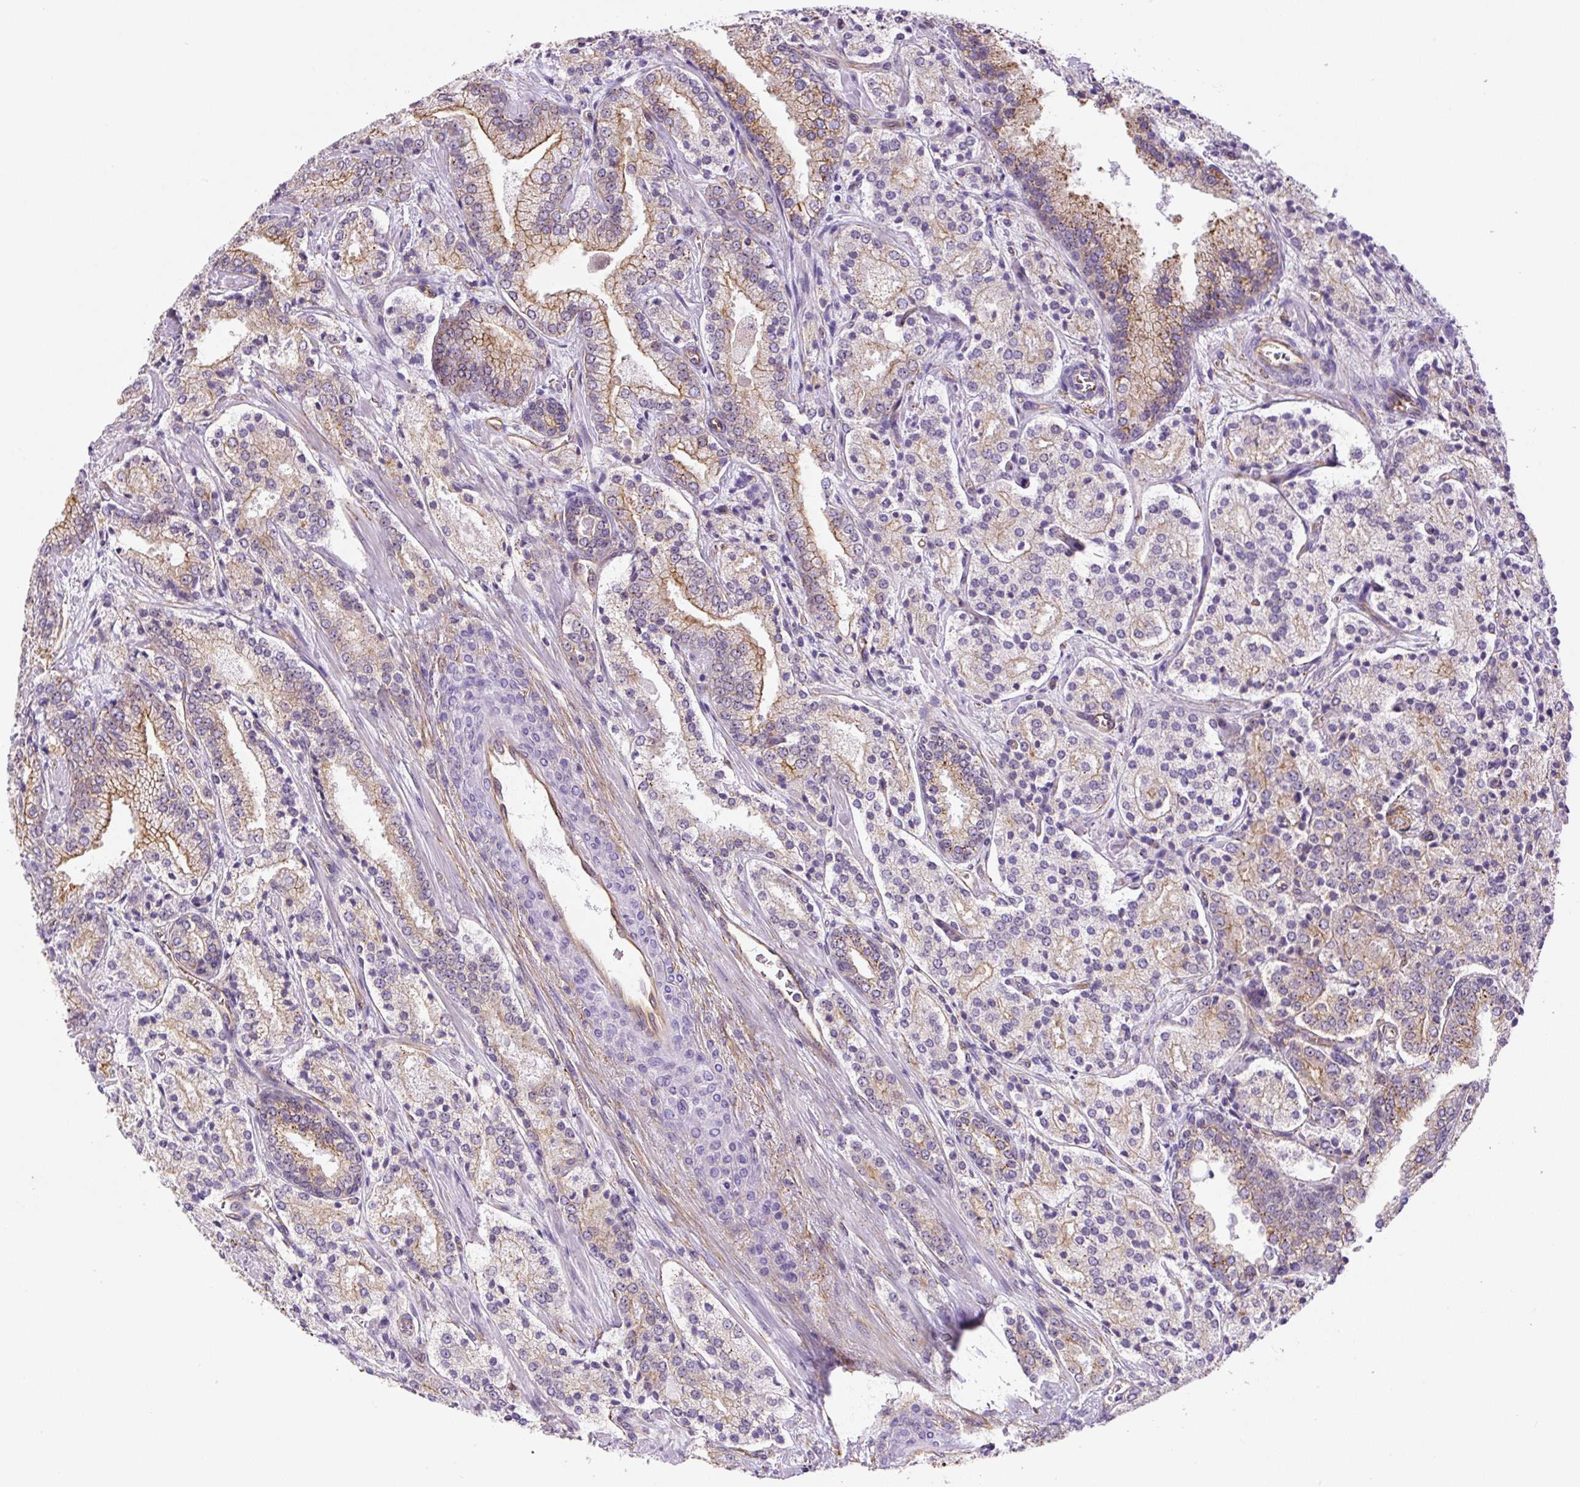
{"staining": {"intensity": "moderate", "quantity": "25%-75%", "location": "cytoplasmic/membranous"}, "tissue": "prostate cancer", "cell_type": "Tumor cells", "image_type": "cancer", "snomed": [{"axis": "morphology", "description": "Adenocarcinoma, High grade"}, {"axis": "topography", "description": "Prostate"}], "caption": "Tumor cells demonstrate moderate cytoplasmic/membranous expression in about 25%-75% of cells in prostate cancer.", "gene": "MYO5C", "patient": {"sex": "male", "age": 63}}